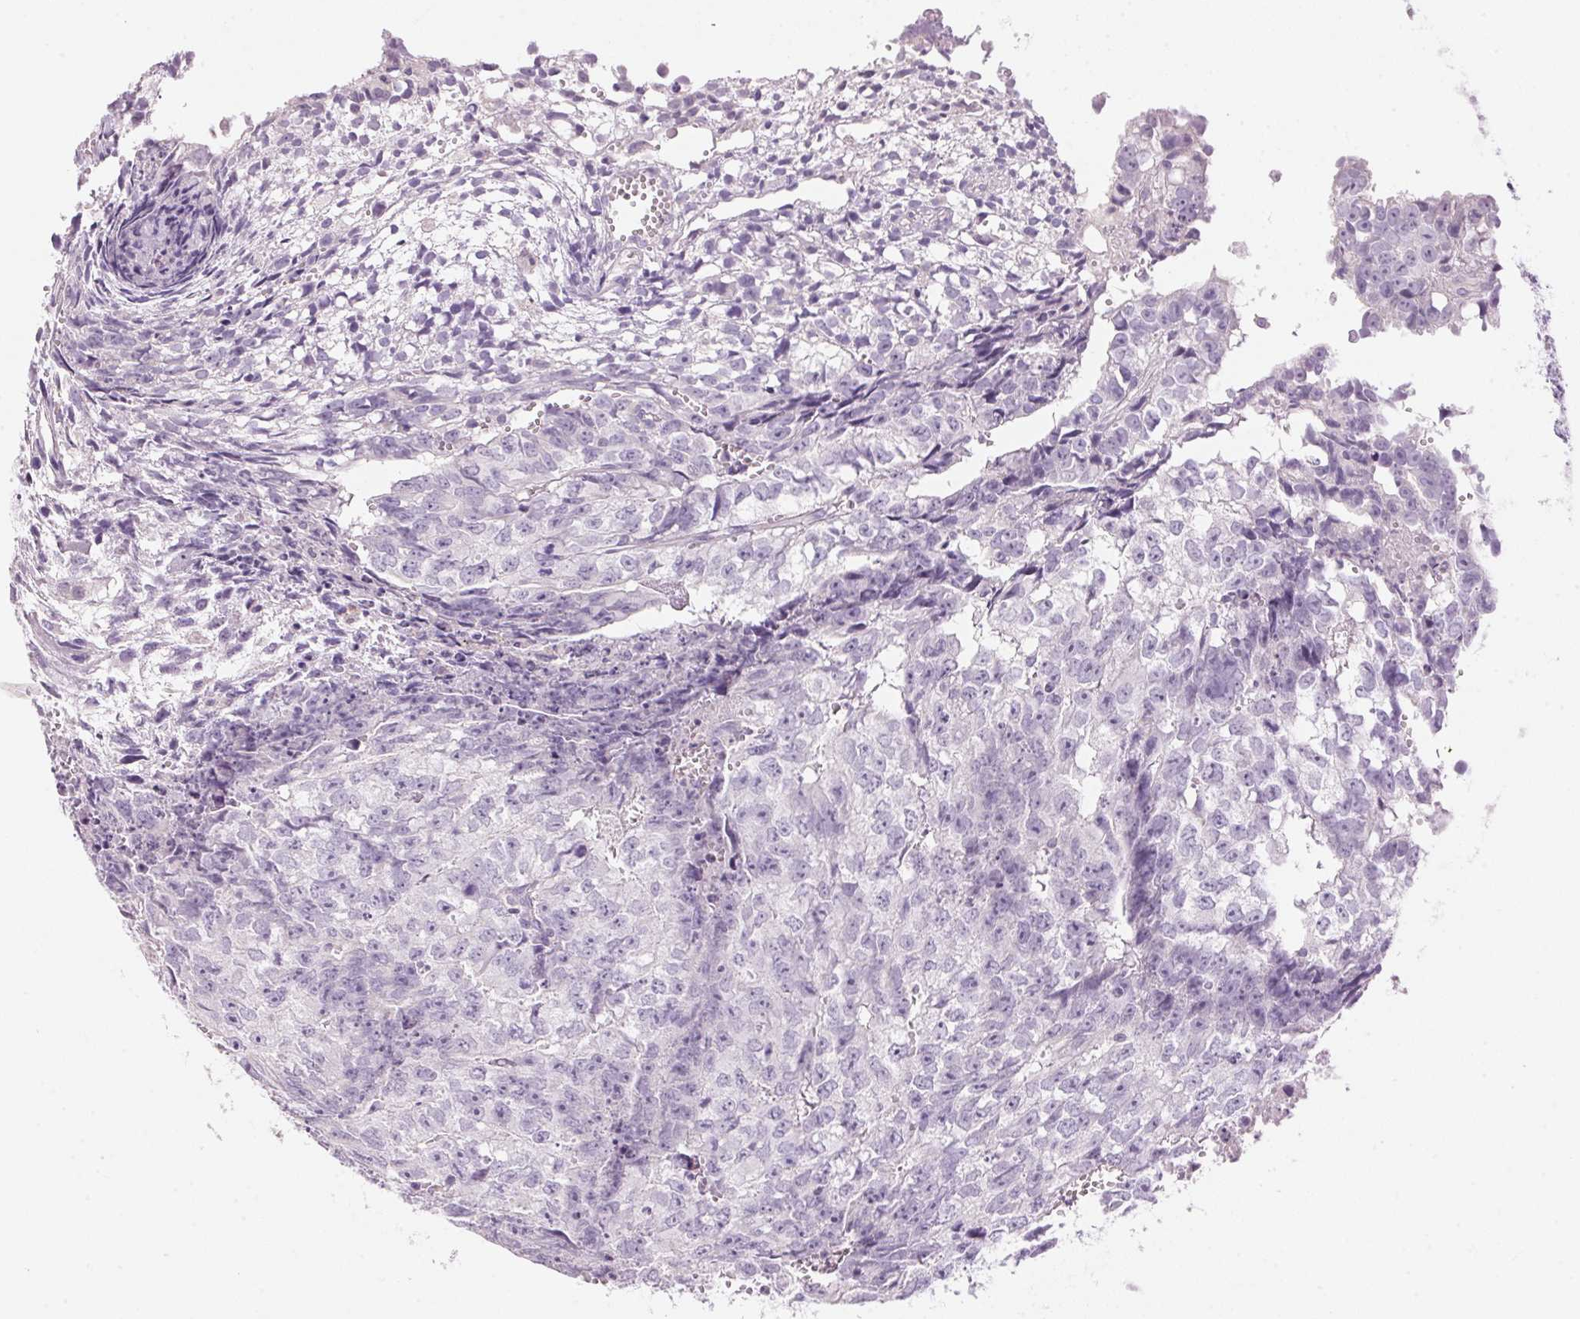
{"staining": {"intensity": "negative", "quantity": "none", "location": "none"}, "tissue": "testis cancer", "cell_type": "Tumor cells", "image_type": "cancer", "snomed": [{"axis": "morphology", "description": "Carcinoma, Embryonal, NOS"}, {"axis": "morphology", "description": "Teratoma, malignant, NOS"}, {"axis": "topography", "description": "Testis"}], "caption": "This is an immunohistochemistry (IHC) photomicrograph of testis cancer. There is no positivity in tumor cells.", "gene": "HSD17B2", "patient": {"sex": "male", "age": 24}}